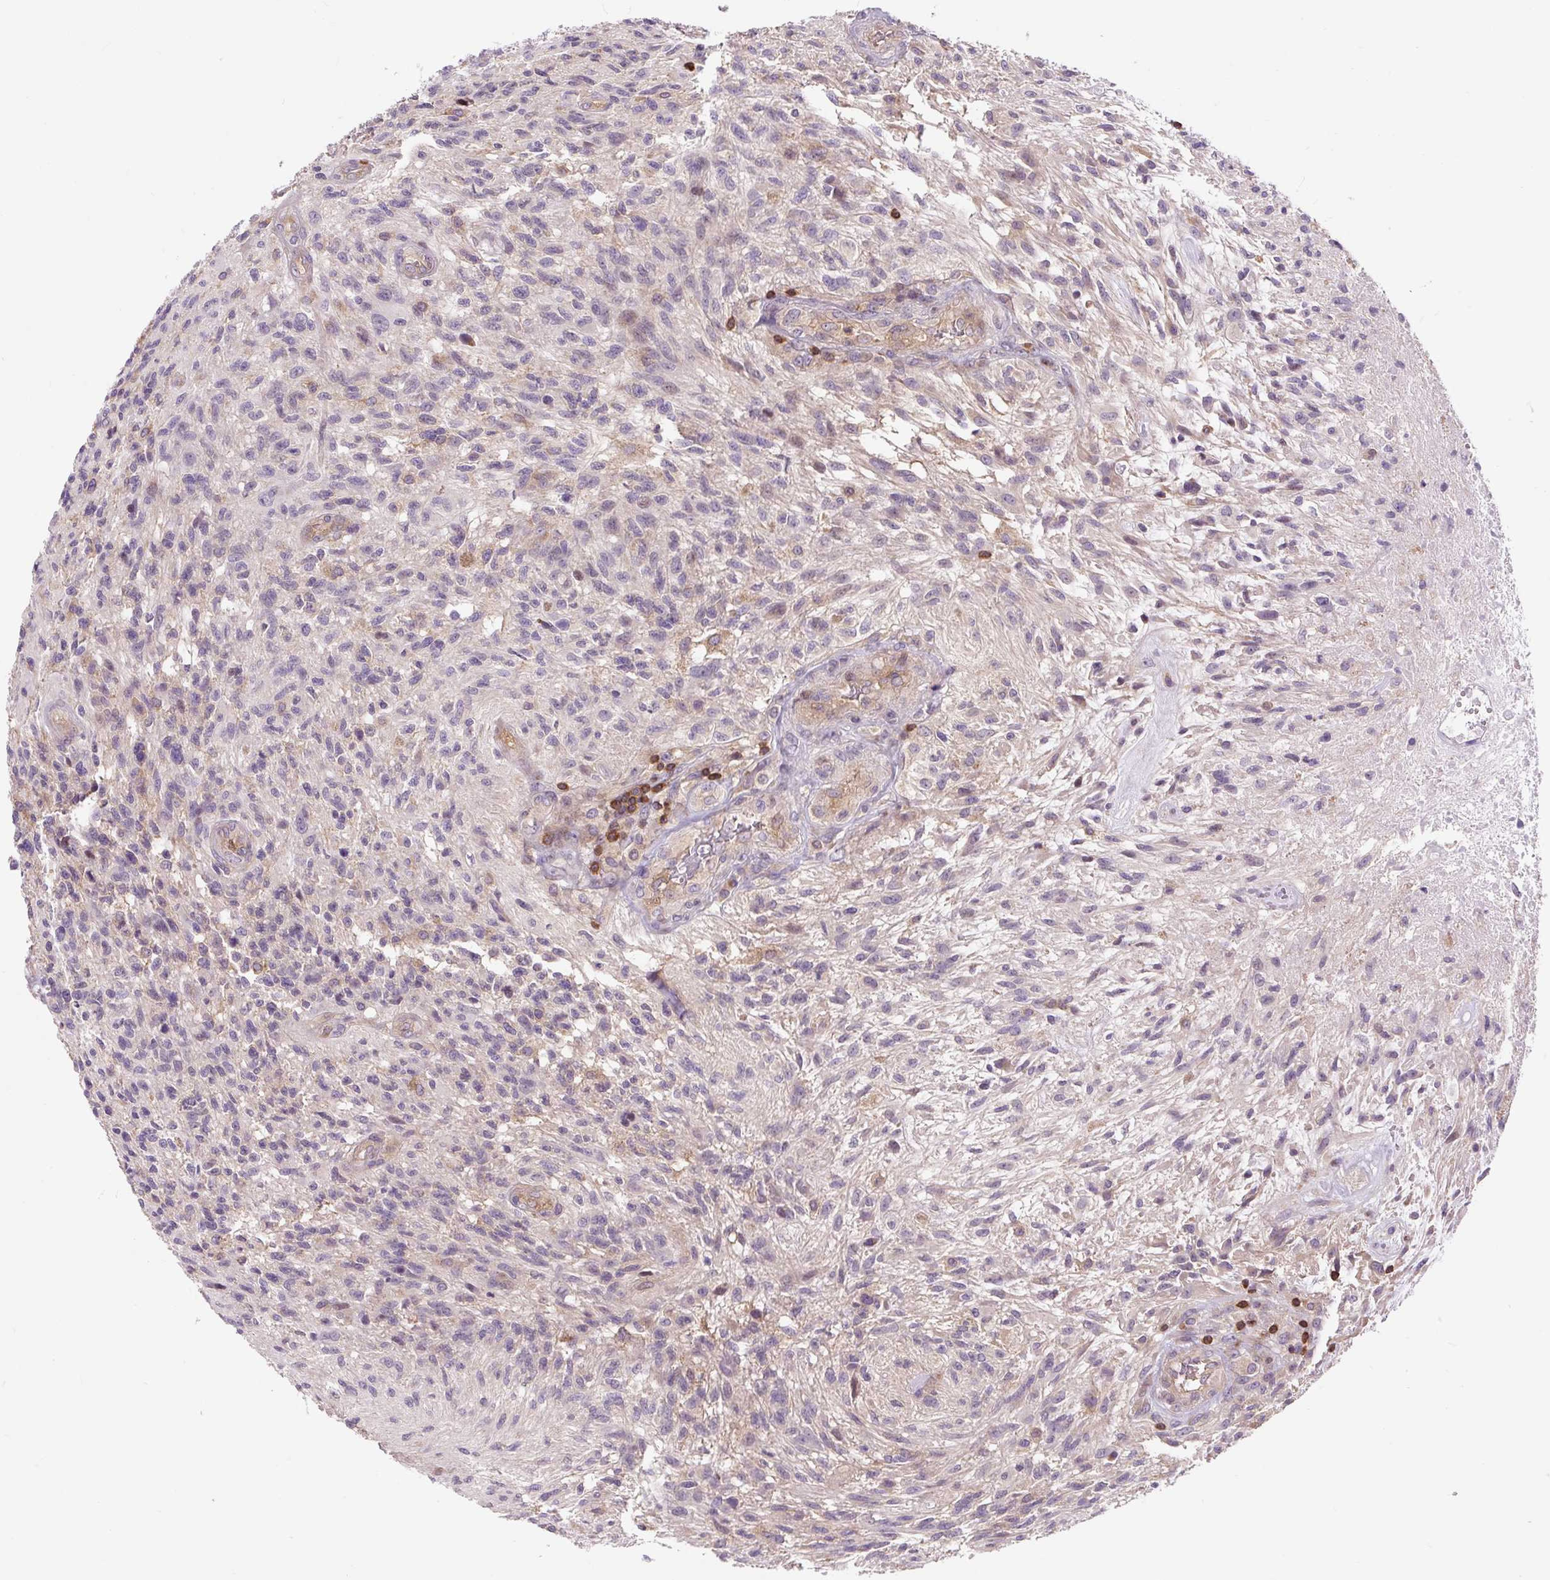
{"staining": {"intensity": "weak", "quantity": "<25%", "location": "cytoplasmic/membranous"}, "tissue": "glioma", "cell_type": "Tumor cells", "image_type": "cancer", "snomed": [{"axis": "morphology", "description": "Glioma, malignant, High grade"}, {"axis": "topography", "description": "Brain"}], "caption": "This is a micrograph of IHC staining of high-grade glioma (malignant), which shows no positivity in tumor cells.", "gene": "CISD3", "patient": {"sex": "male", "age": 56}}